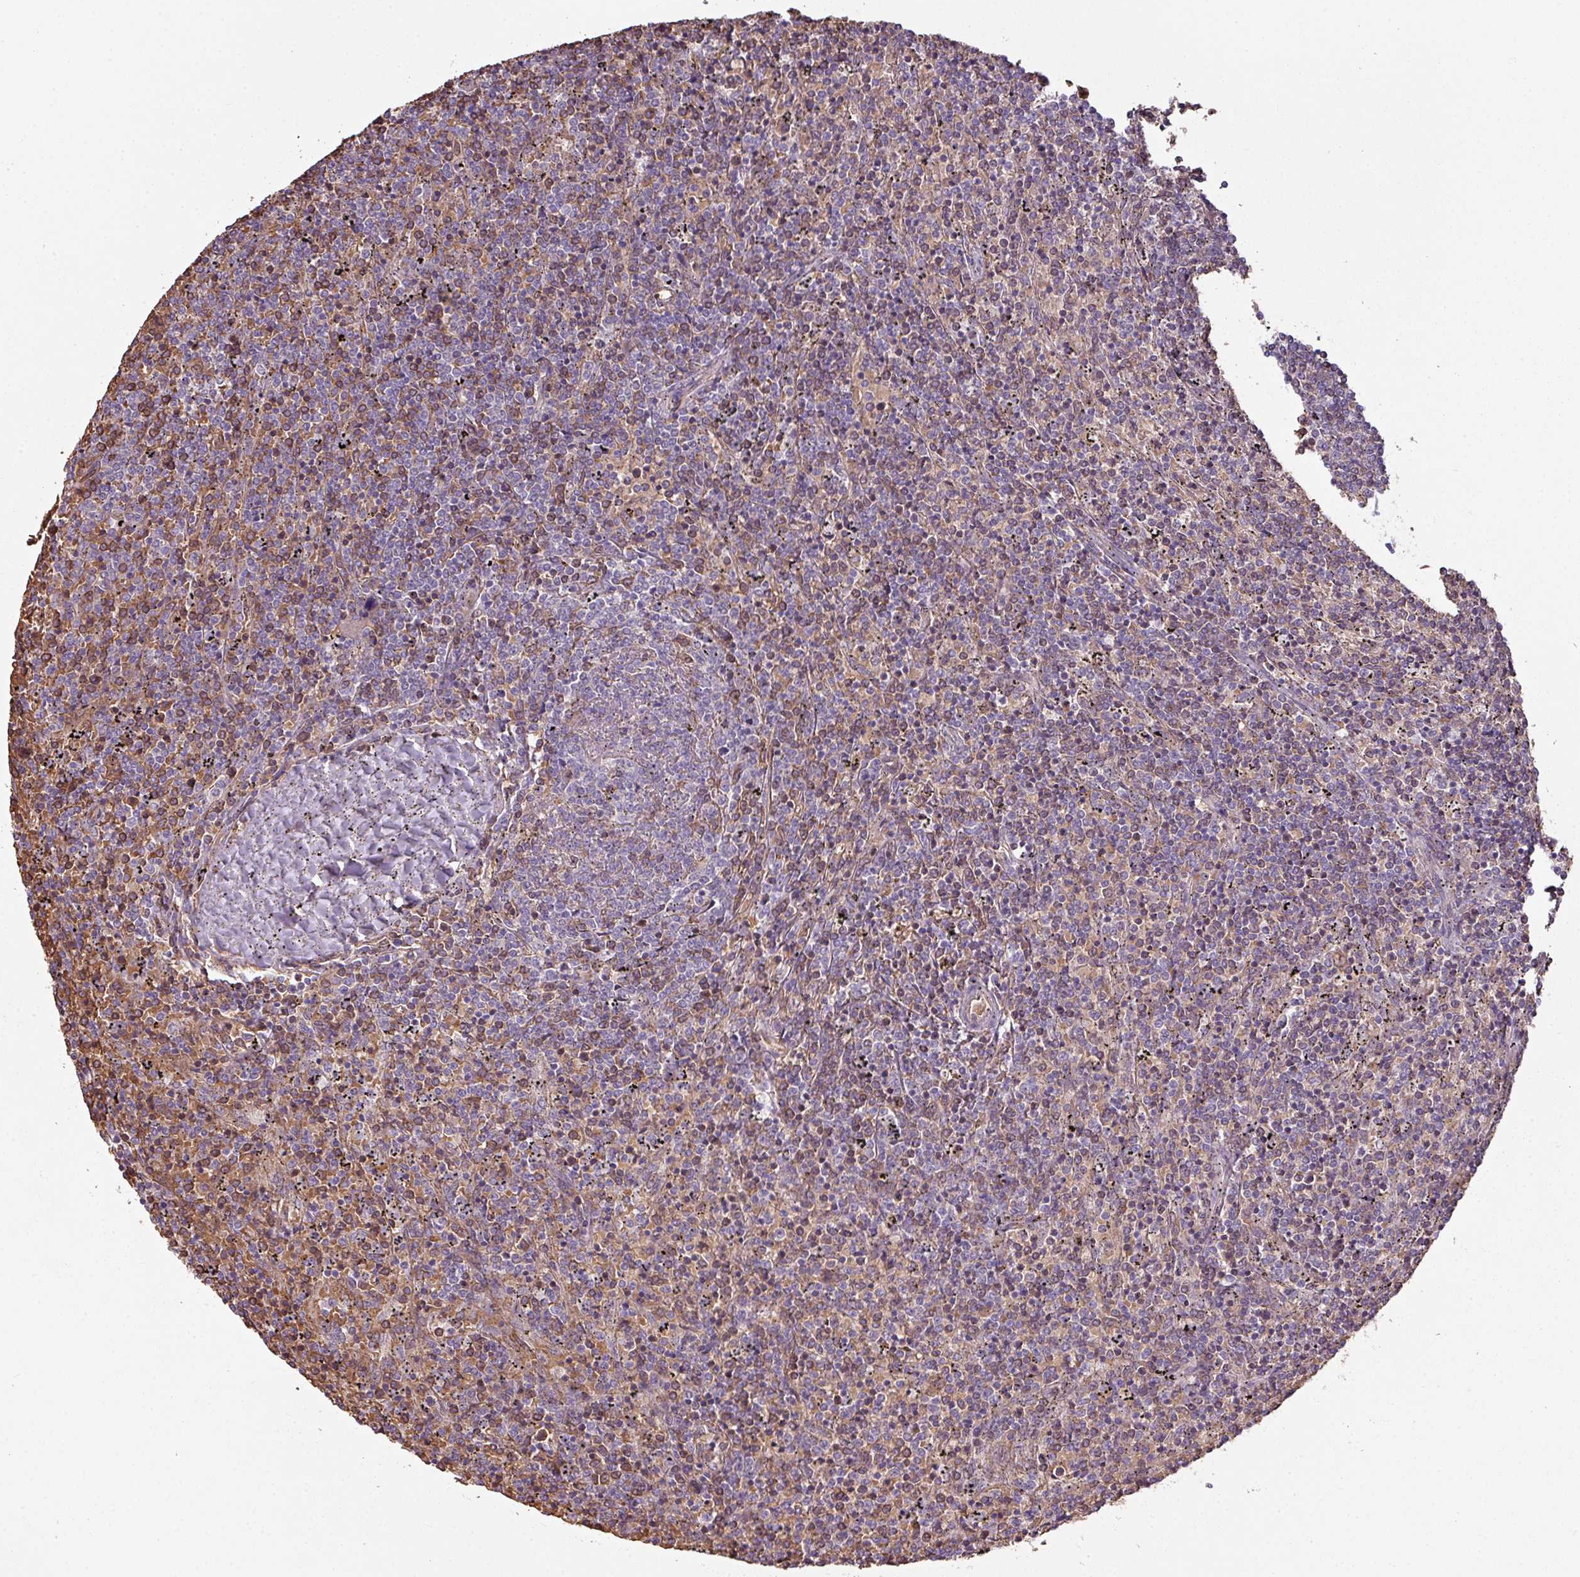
{"staining": {"intensity": "moderate", "quantity": "25%-75%", "location": "cytoplasmic/membranous"}, "tissue": "lymphoma", "cell_type": "Tumor cells", "image_type": "cancer", "snomed": [{"axis": "morphology", "description": "Malignant lymphoma, non-Hodgkin's type, Low grade"}, {"axis": "topography", "description": "Spleen"}], "caption": "The immunohistochemical stain highlights moderate cytoplasmic/membranous expression in tumor cells of lymphoma tissue.", "gene": "NHSL2", "patient": {"sex": "female", "age": 50}}